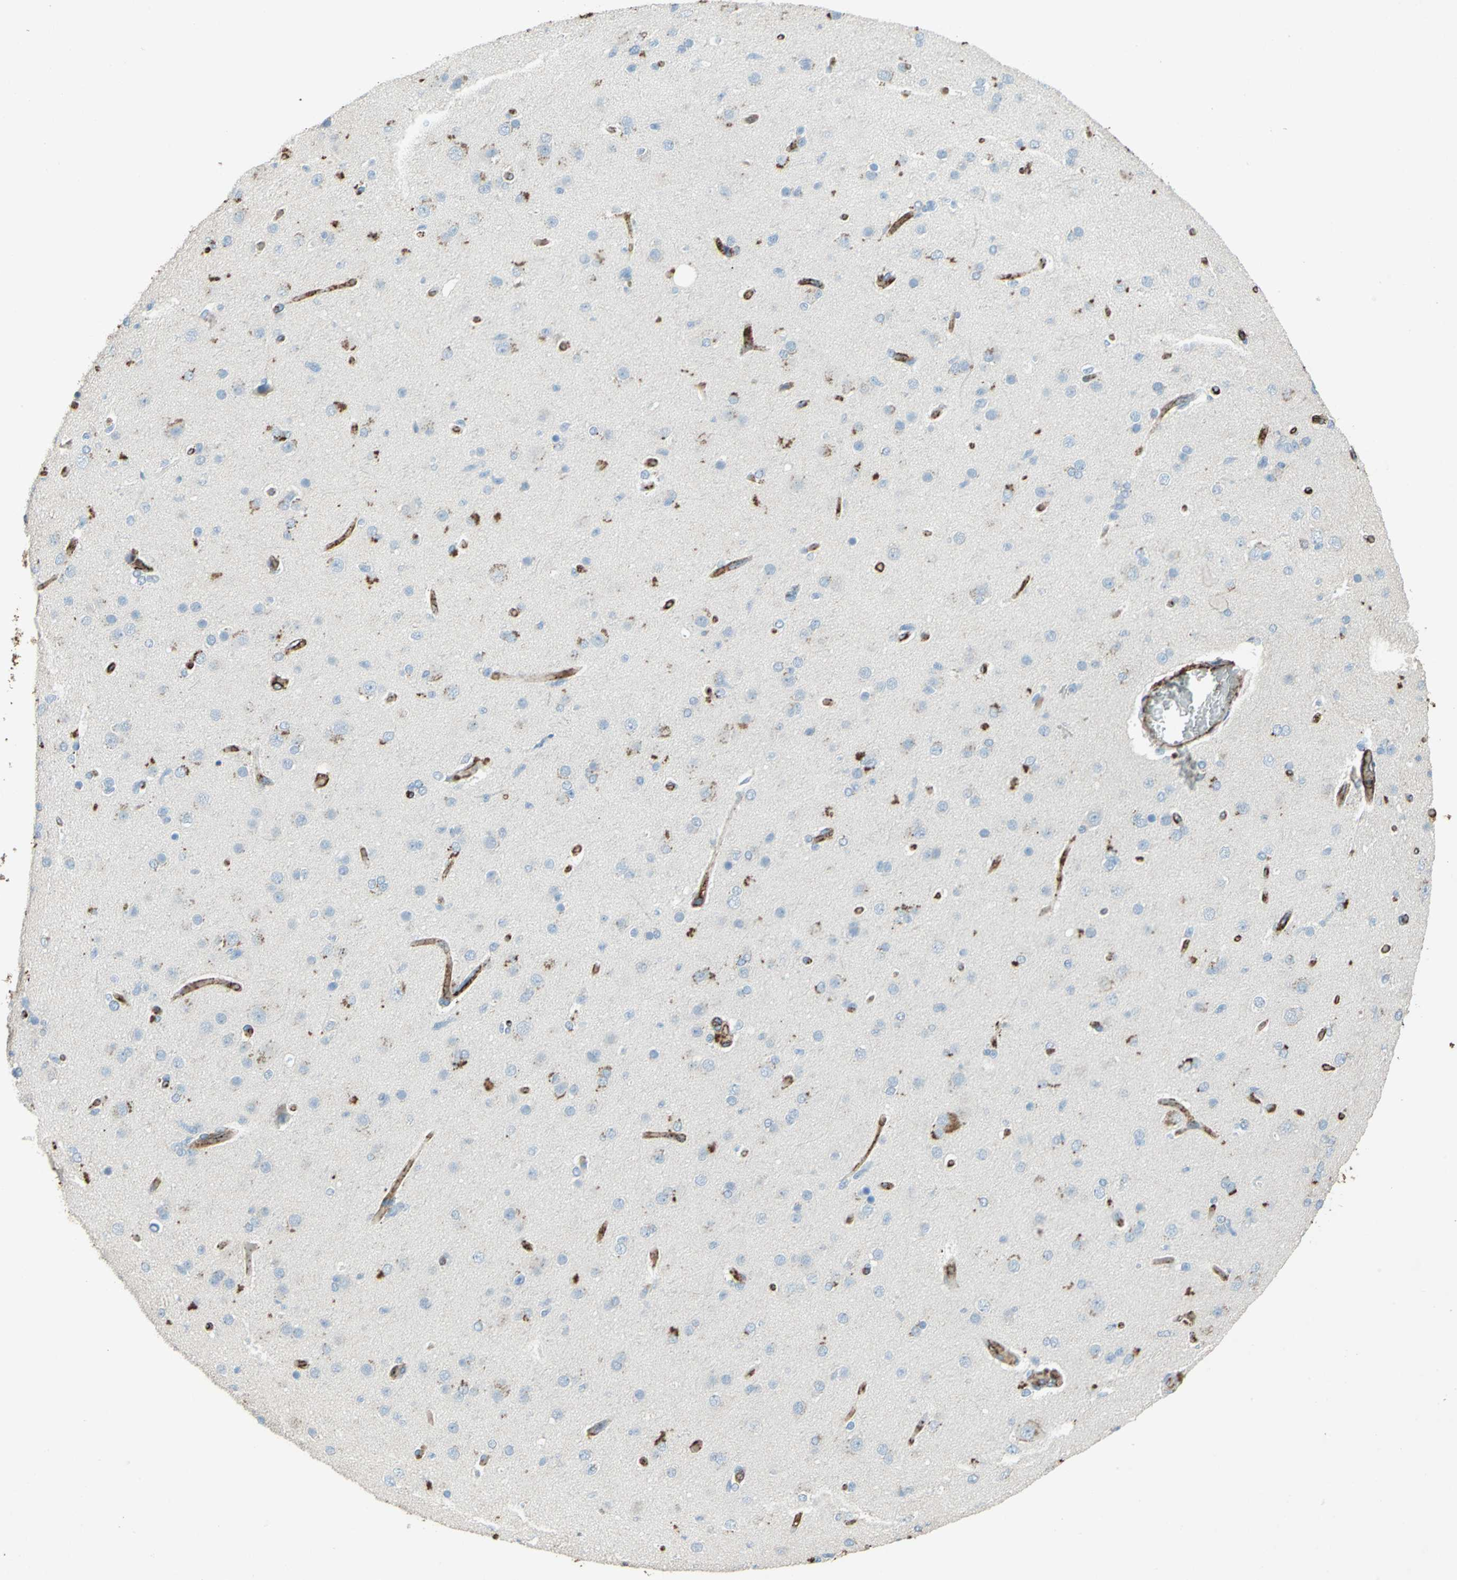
{"staining": {"intensity": "moderate", "quantity": "25%-75%", "location": "cytoplasmic/membranous"}, "tissue": "glioma", "cell_type": "Tumor cells", "image_type": "cancer", "snomed": [{"axis": "morphology", "description": "Glioma, malignant, High grade"}, {"axis": "topography", "description": "Brain"}], "caption": "Tumor cells demonstrate moderate cytoplasmic/membranous staining in approximately 25%-75% of cells in malignant glioma (high-grade).", "gene": "CCR6", "patient": {"sex": "male", "age": 33}}